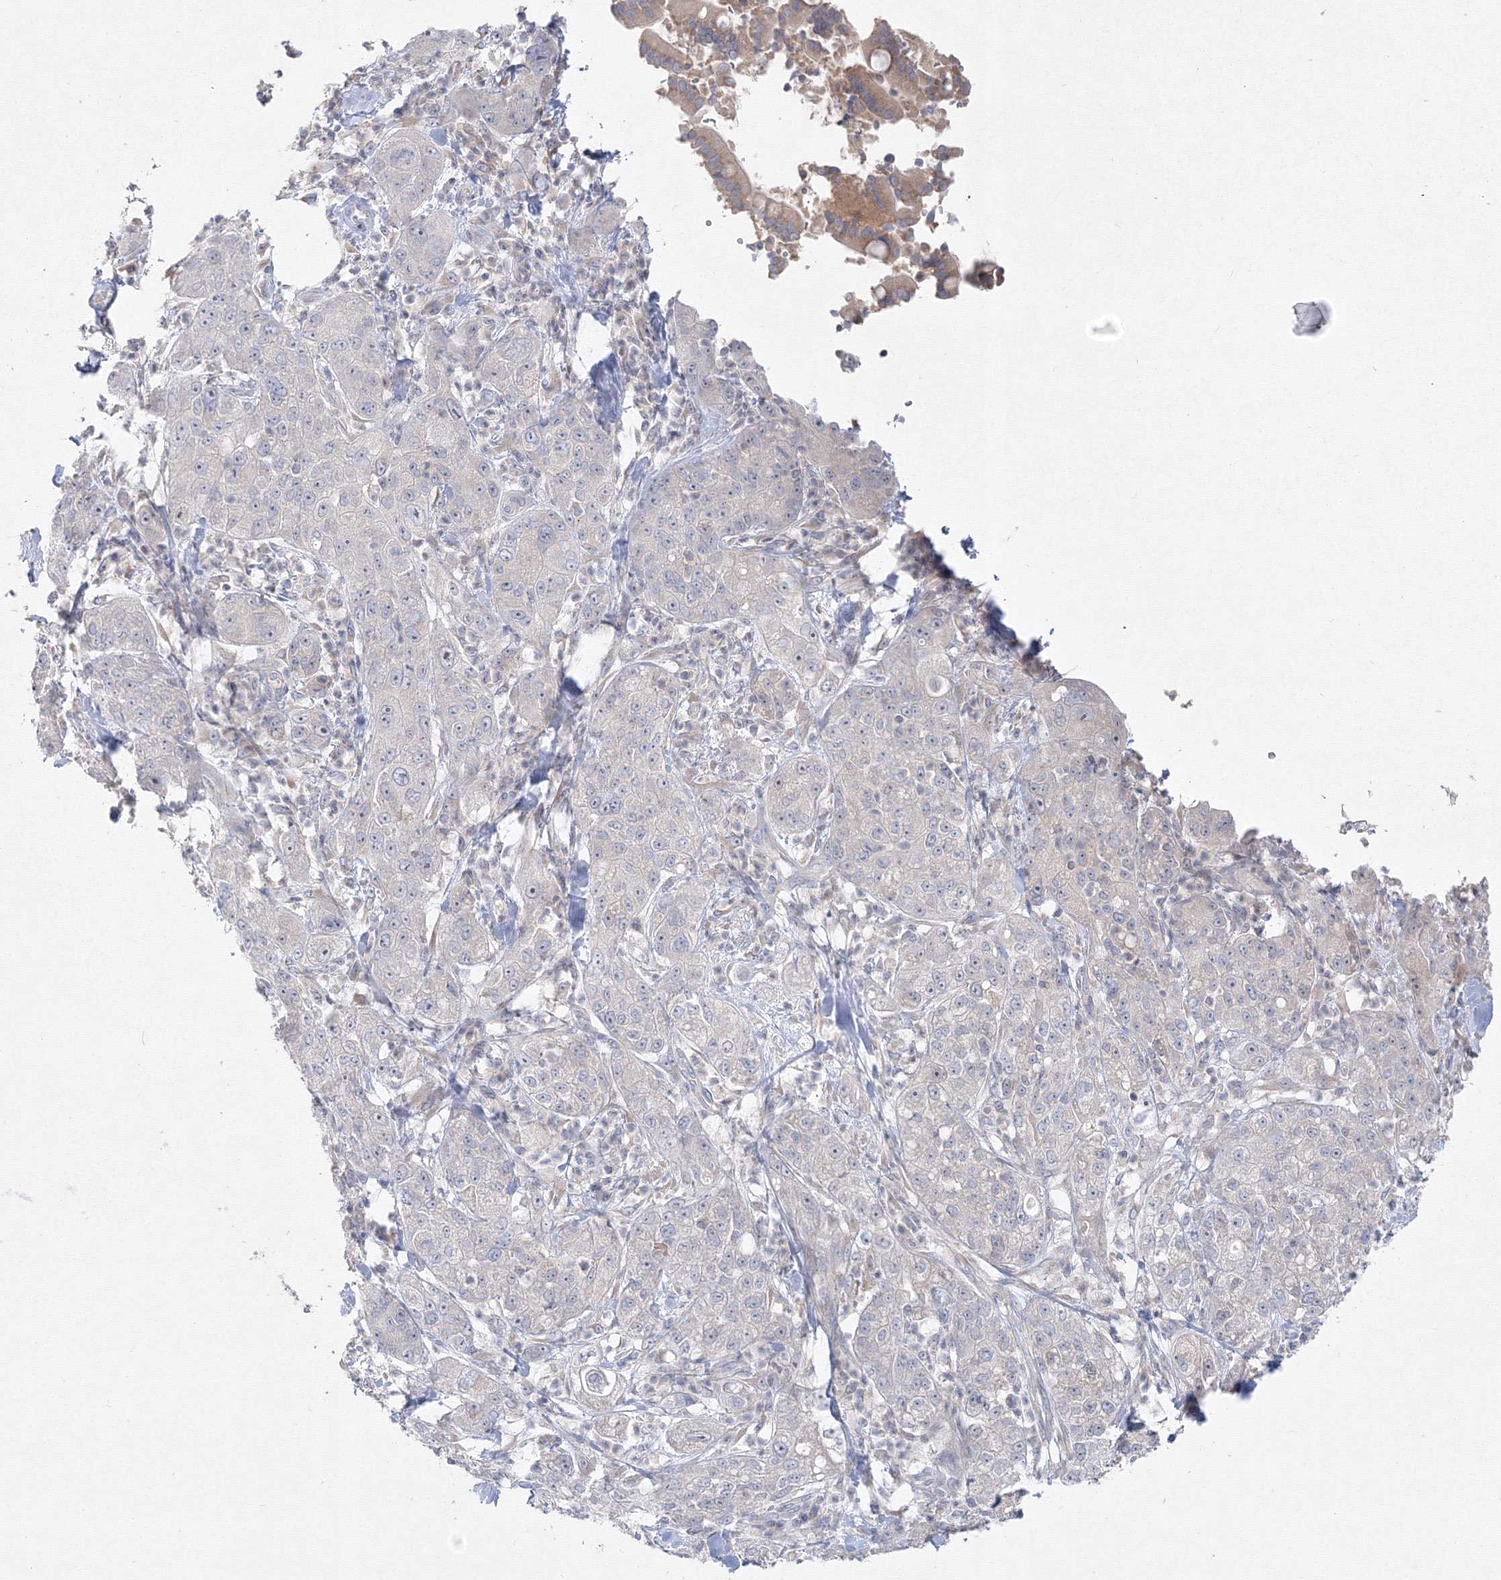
{"staining": {"intensity": "negative", "quantity": "none", "location": "none"}, "tissue": "pancreatic cancer", "cell_type": "Tumor cells", "image_type": "cancer", "snomed": [{"axis": "morphology", "description": "Adenocarcinoma, NOS"}, {"axis": "topography", "description": "Pancreas"}], "caption": "The image shows no staining of tumor cells in pancreatic cancer. The staining is performed using DAB (3,3'-diaminobenzidine) brown chromogen with nuclei counter-stained in using hematoxylin.", "gene": "FBXL8", "patient": {"sex": "female", "age": 78}}